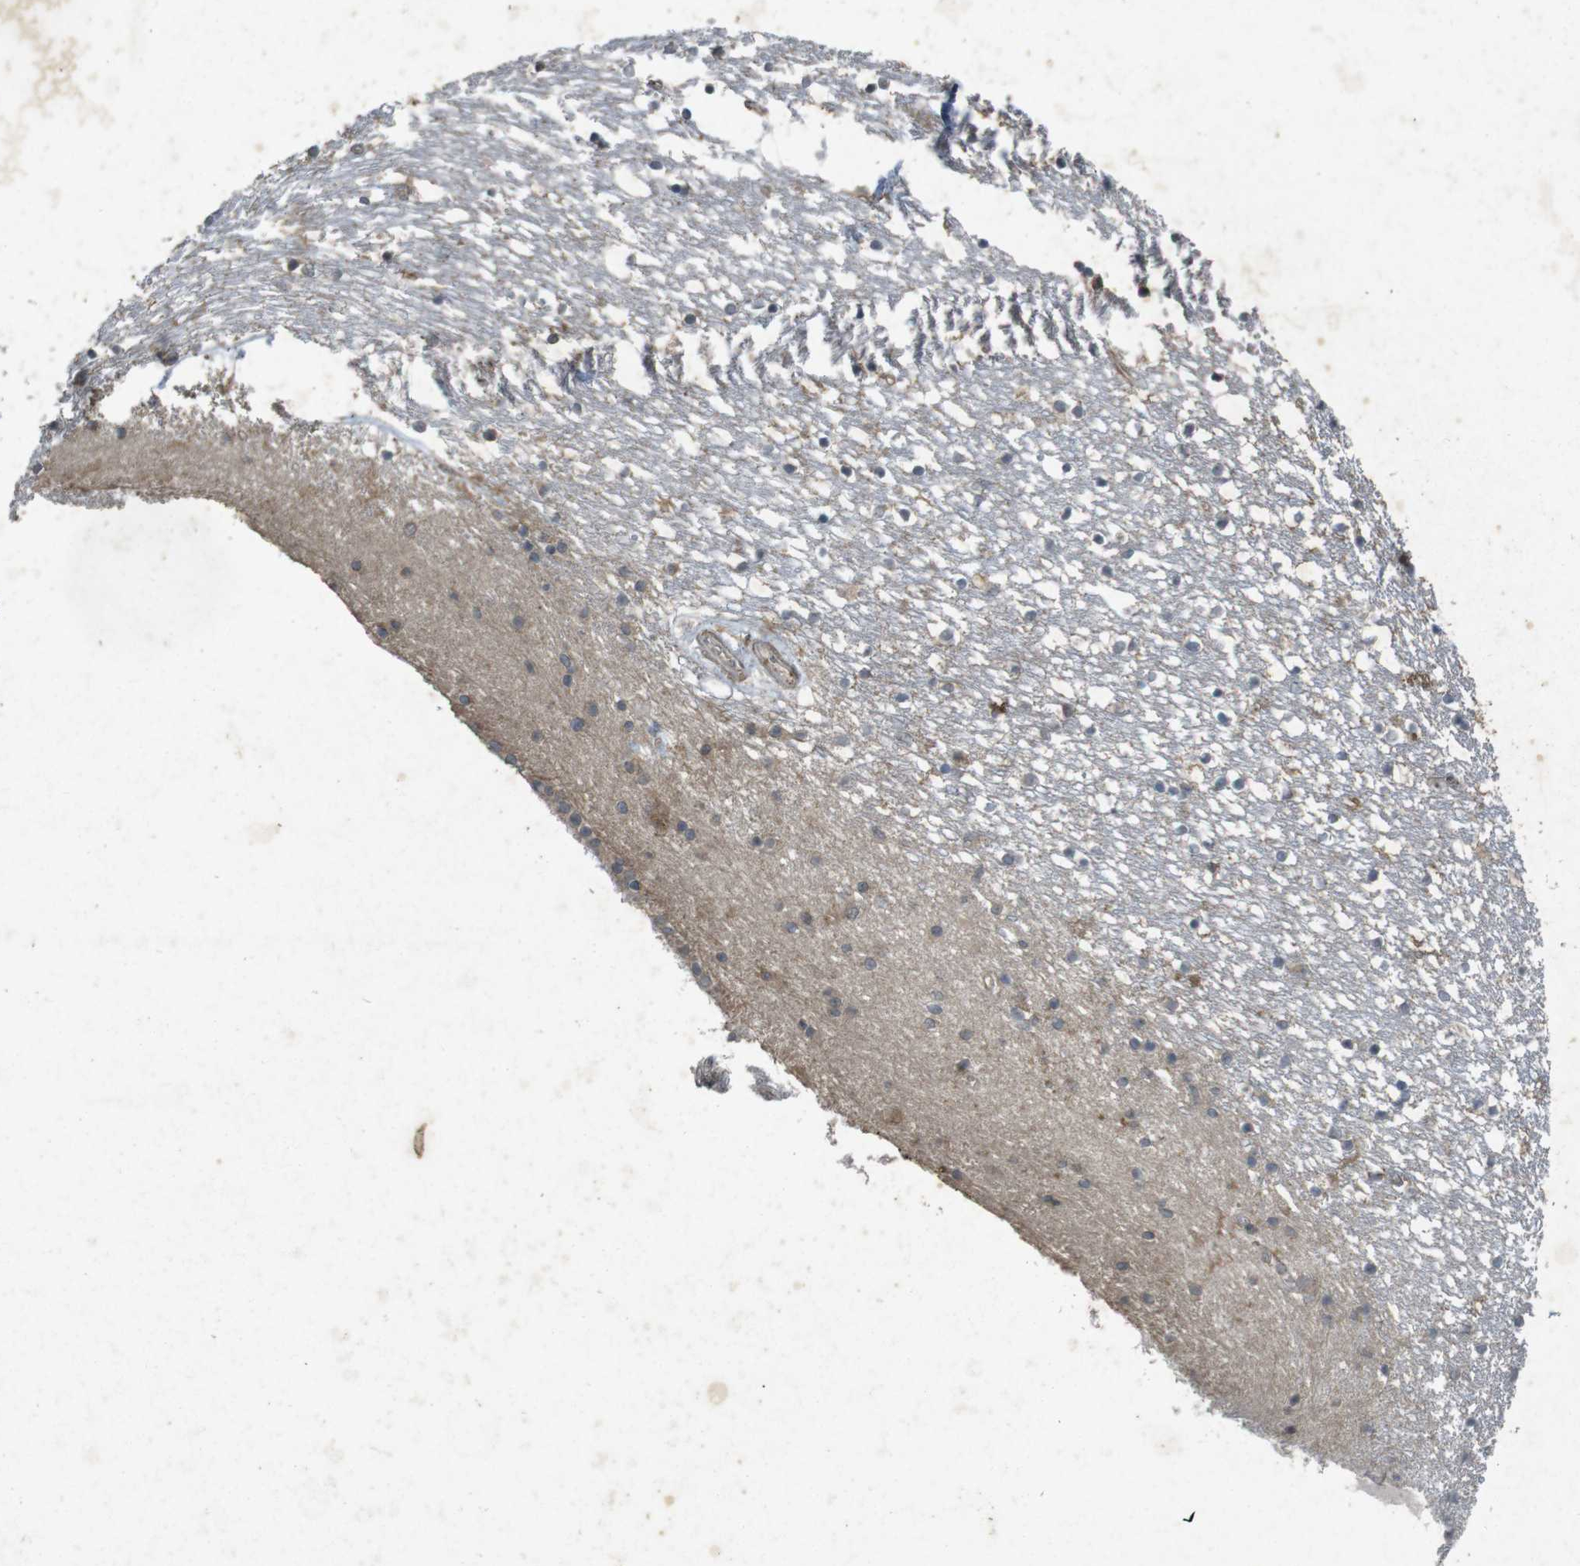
{"staining": {"intensity": "weak", "quantity": "25%-75%", "location": "cytoplasmic/membranous"}, "tissue": "caudate", "cell_type": "Glial cells", "image_type": "normal", "snomed": [{"axis": "morphology", "description": "Normal tissue, NOS"}, {"axis": "topography", "description": "Lateral ventricle wall"}], "caption": "A photomicrograph of human caudate stained for a protein displays weak cytoplasmic/membranous brown staining in glial cells.", "gene": "FLCN", "patient": {"sex": "male", "age": 45}}